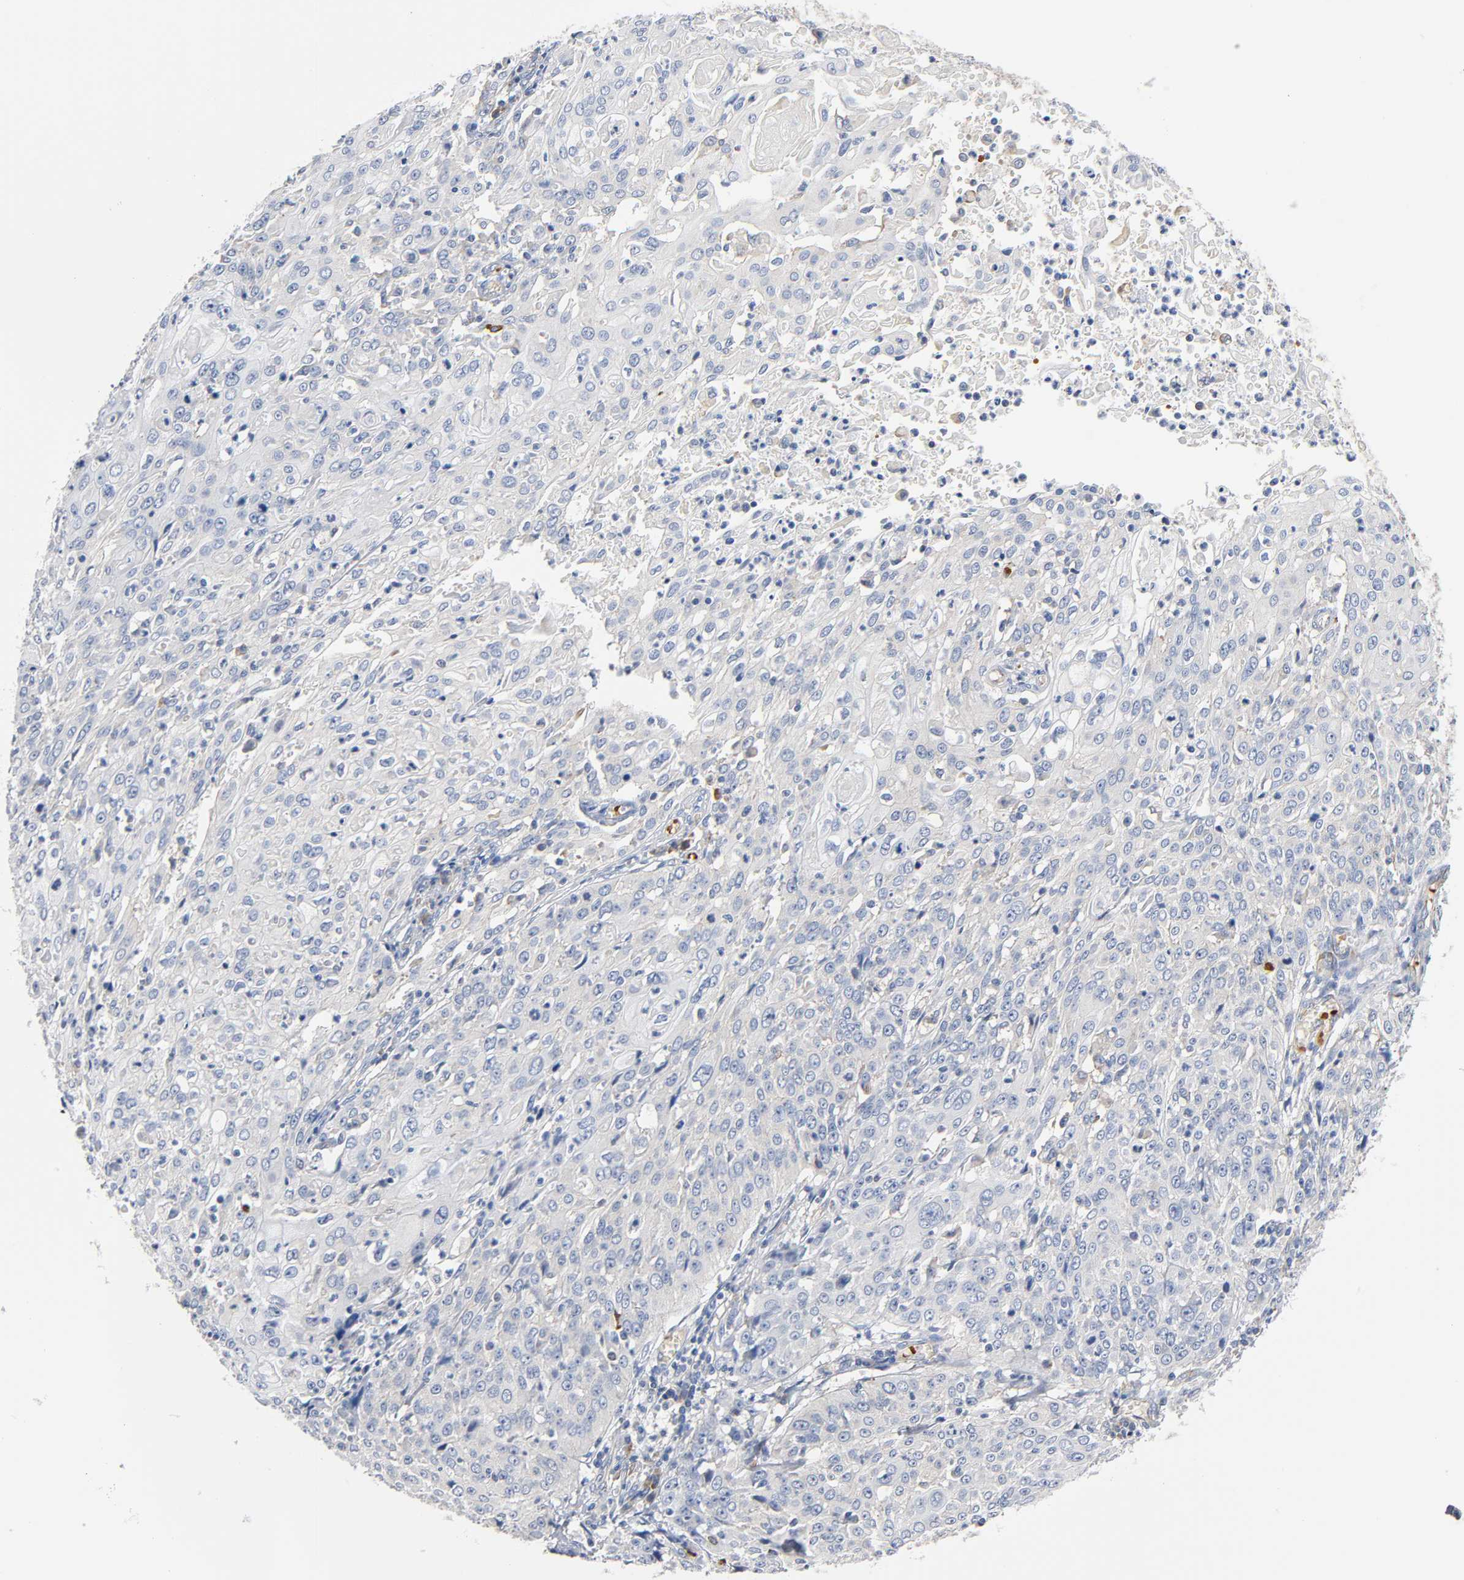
{"staining": {"intensity": "negative", "quantity": "none", "location": "none"}, "tissue": "cervical cancer", "cell_type": "Tumor cells", "image_type": "cancer", "snomed": [{"axis": "morphology", "description": "Squamous cell carcinoma, NOS"}, {"axis": "topography", "description": "Cervix"}], "caption": "There is no significant positivity in tumor cells of cervical cancer (squamous cell carcinoma).", "gene": "CD2AP", "patient": {"sex": "female", "age": 39}}